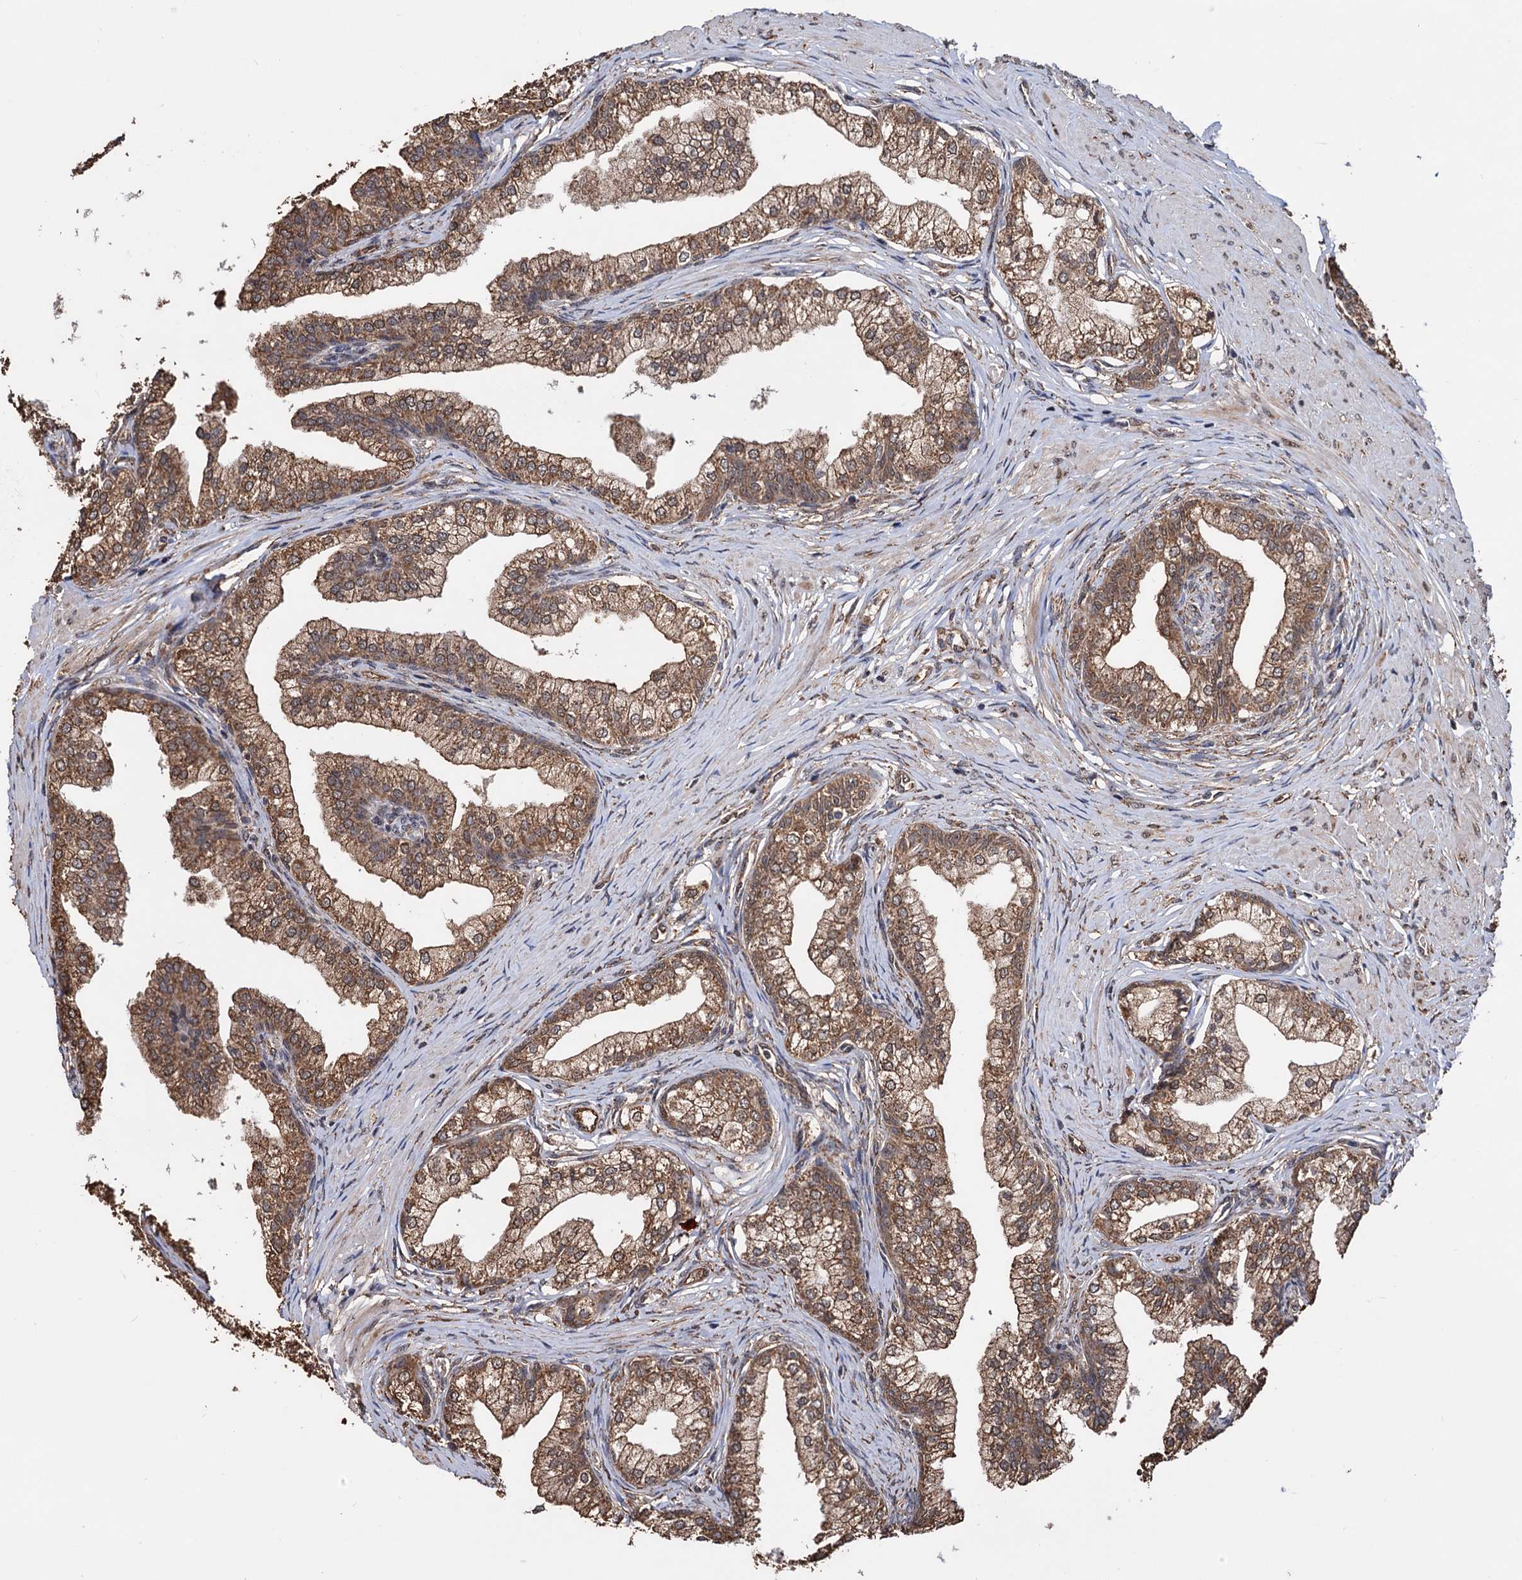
{"staining": {"intensity": "moderate", "quantity": ">75%", "location": "cytoplasmic/membranous"}, "tissue": "prostate", "cell_type": "Glandular cells", "image_type": "normal", "snomed": [{"axis": "morphology", "description": "Normal tissue, NOS"}, {"axis": "topography", "description": "Prostate"}], "caption": "Prostate stained with DAB IHC reveals medium levels of moderate cytoplasmic/membranous positivity in about >75% of glandular cells. The staining was performed using DAB to visualize the protein expression in brown, while the nuclei were stained in blue with hematoxylin (Magnification: 20x).", "gene": "TBC1D12", "patient": {"sex": "male", "age": 60}}